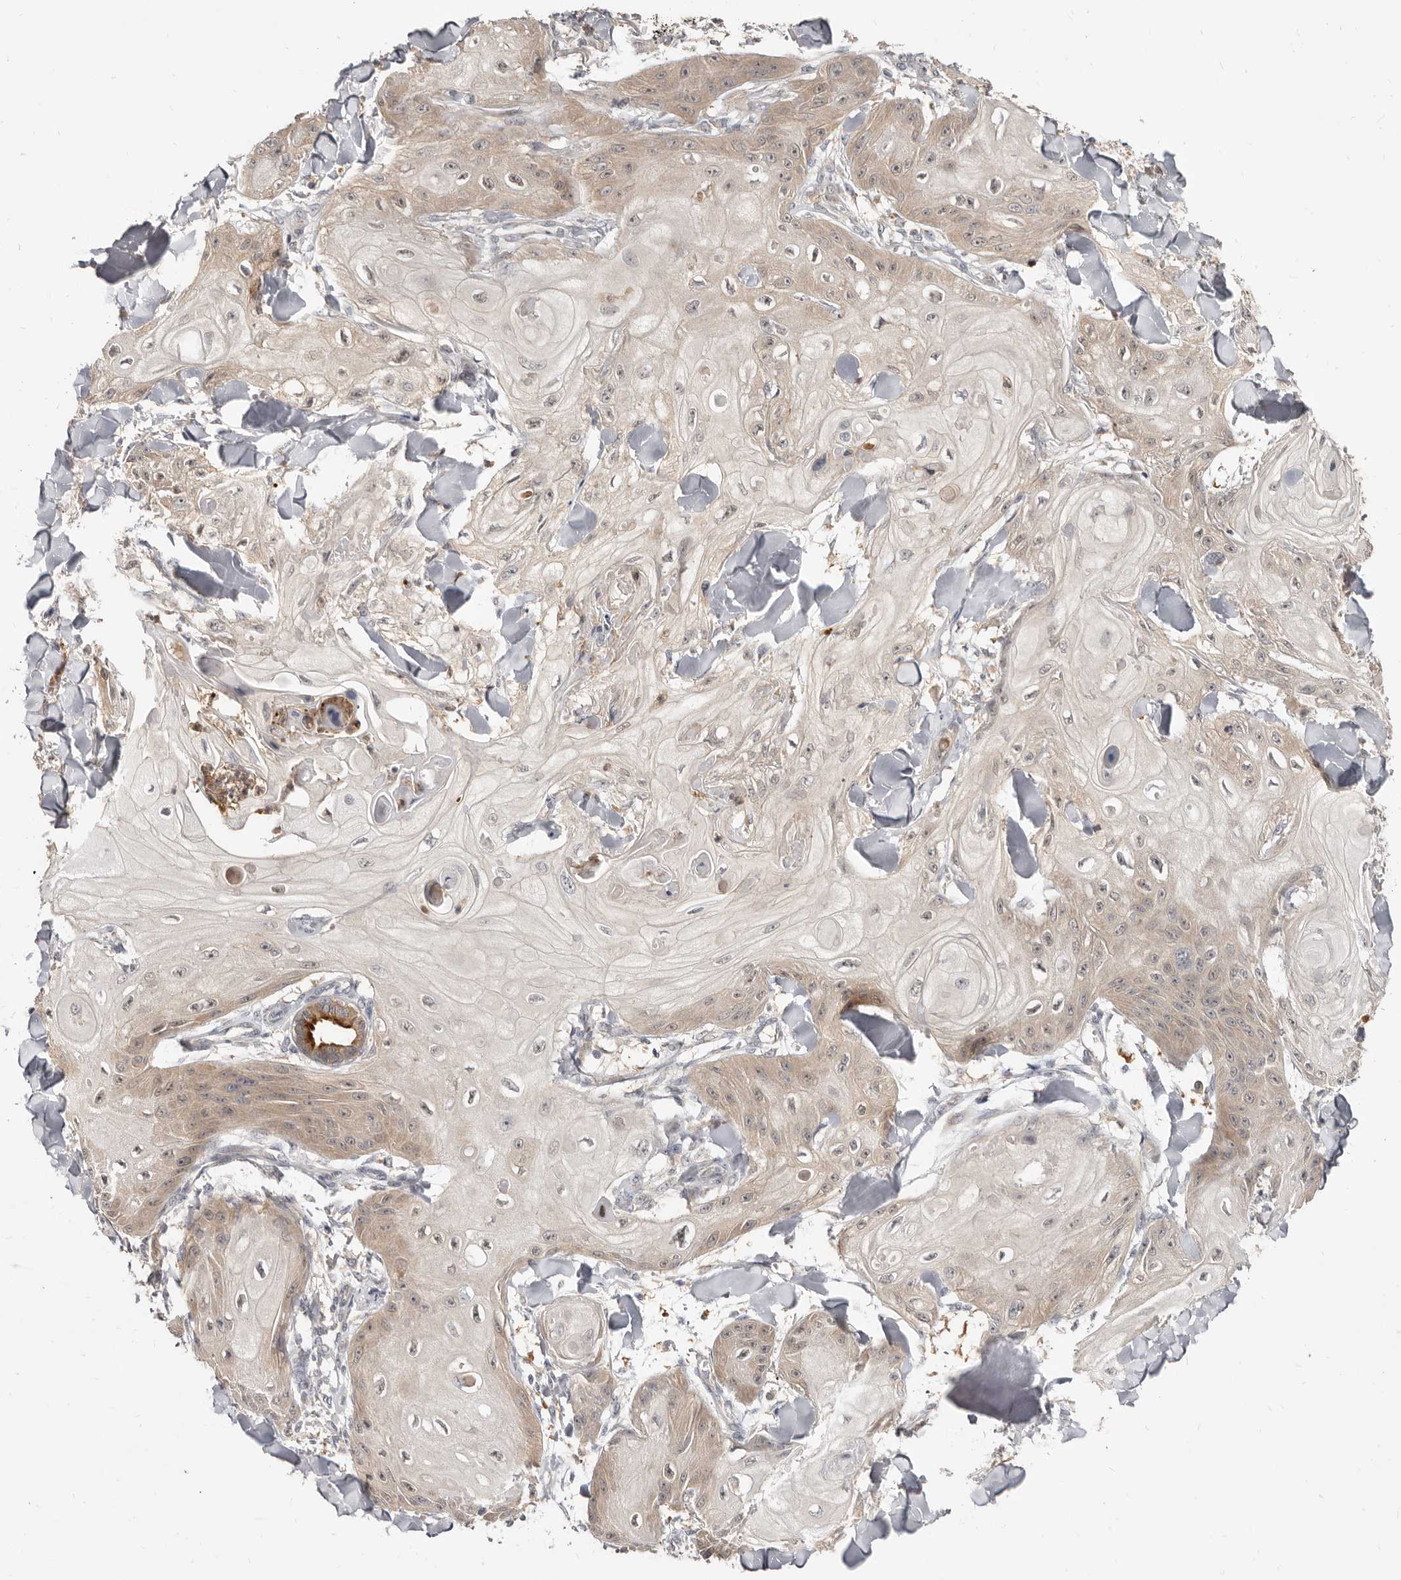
{"staining": {"intensity": "moderate", "quantity": "<25%", "location": "cytoplasmic/membranous"}, "tissue": "skin cancer", "cell_type": "Tumor cells", "image_type": "cancer", "snomed": [{"axis": "morphology", "description": "Squamous cell carcinoma, NOS"}, {"axis": "topography", "description": "Skin"}], "caption": "A low amount of moderate cytoplasmic/membranous positivity is identified in approximately <25% of tumor cells in squamous cell carcinoma (skin) tissue.", "gene": "TC2N", "patient": {"sex": "male", "age": 74}}